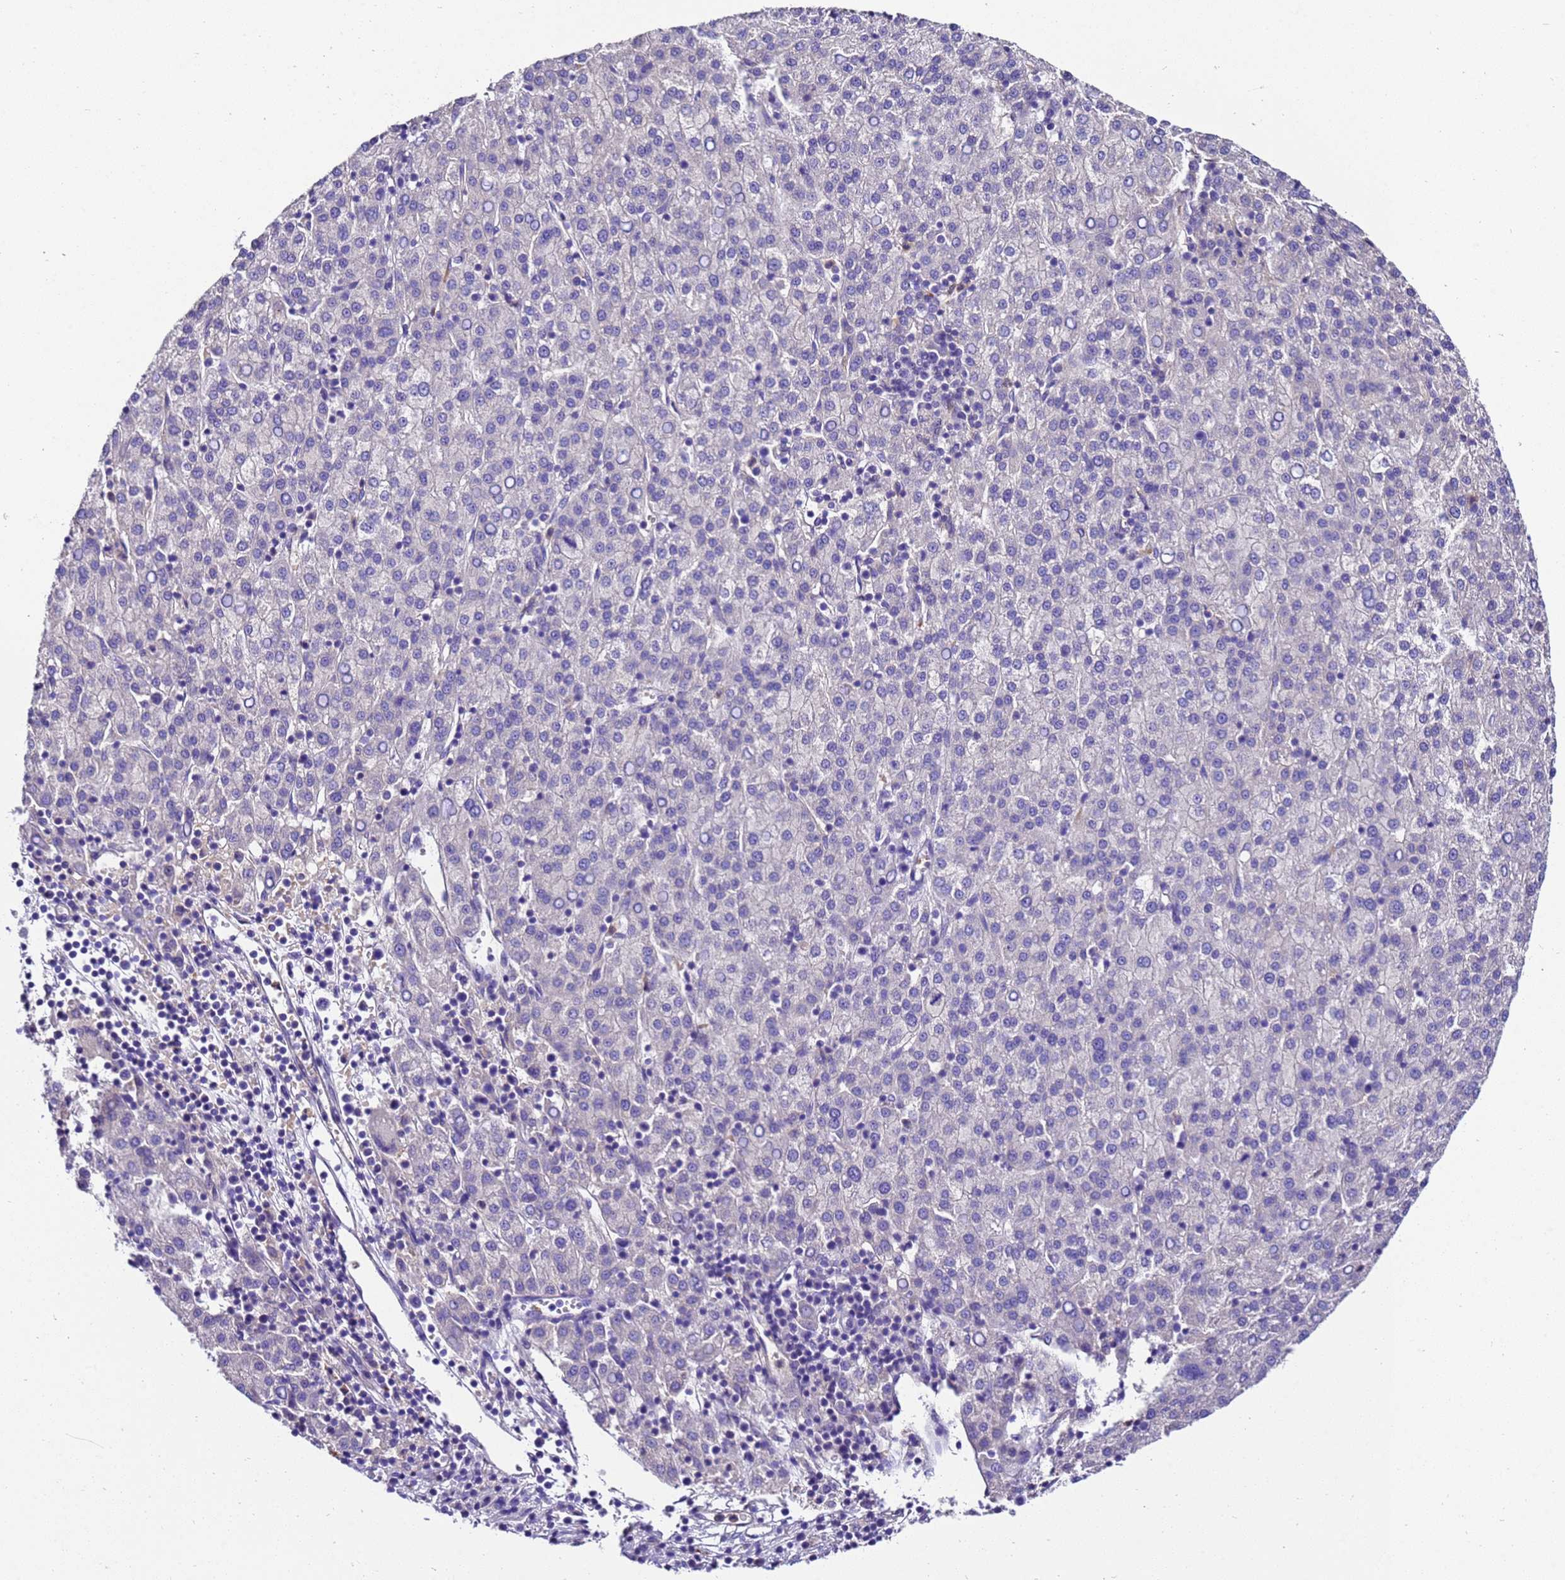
{"staining": {"intensity": "negative", "quantity": "none", "location": "none"}, "tissue": "liver cancer", "cell_type": "Tumor cells", "image_type": "cancer", "snomed": [{"axis": "morphology", "description": "Carcinoma, Hepatocellular, NOS"}, {"axis": "topography", "description": "Liver"}], "caption": "The photomicrograph exhibits no staining of tumor cells in liver cancer.", "gene": "UGT2A1", "patient": {"sex": "female", "age": 58}}